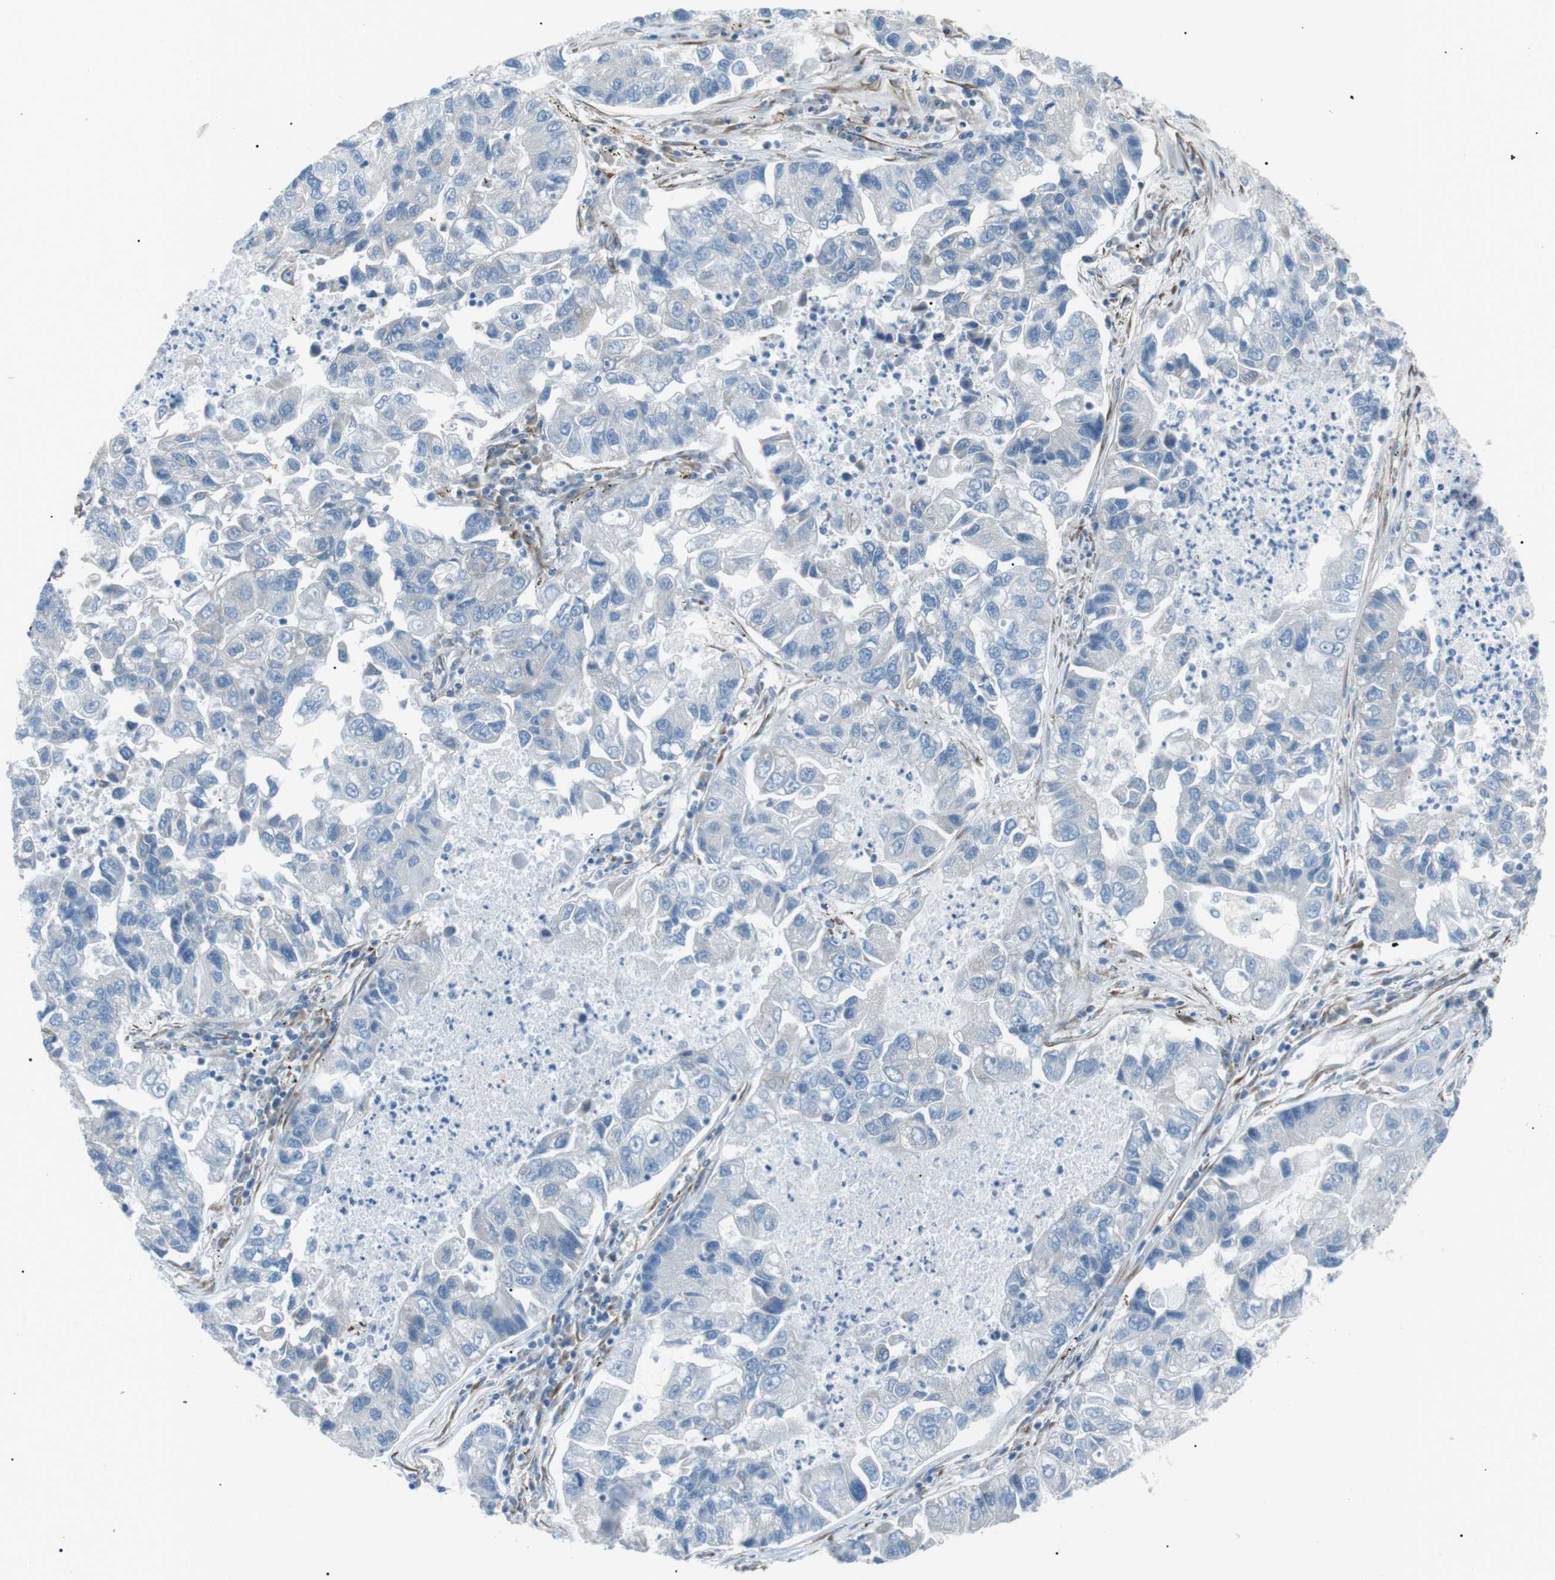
{"staining": {"intensity": "negative", "quantity": "none", "location": "none"}, "tissue": "lung cancer", "cell_type": "Tumor cells", "image_type": "cancer", "snomed": [{"axis": "morphology", "description": "Adenocarcinoma, NOS"}, {"axis": "topography", "description": "Lung"}], "caption": "An image of human lung cancer (adenocarcinoma) is negative for staining in tumor cells.", "gene": "MTARC2", "patient": {"sex": "female", "age": 51}}